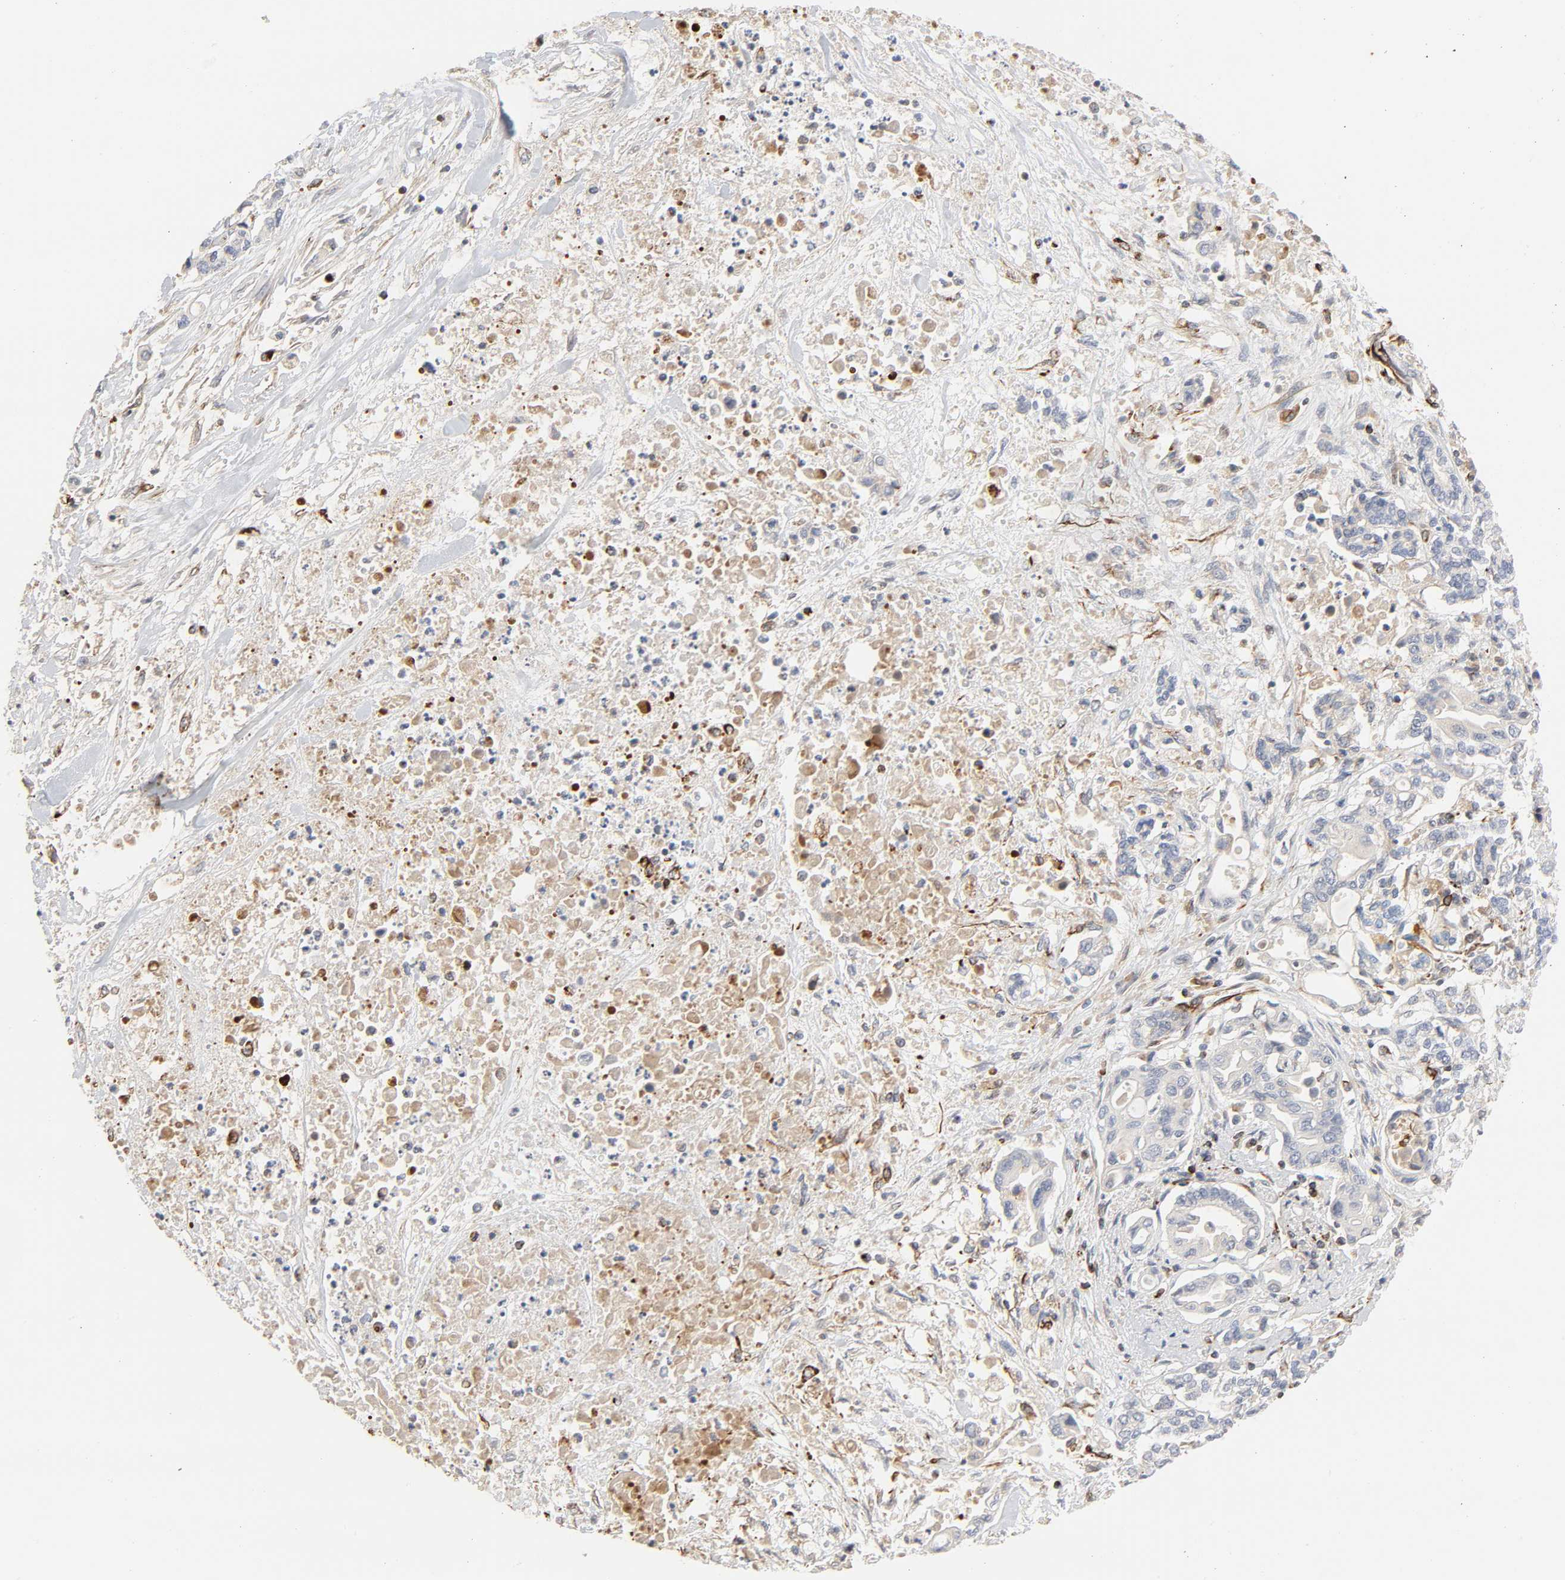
{"staining": {"intensity": "negative", "quantity": "none", "location": "none"}, "tissue": "pancreatic cancer", "cell_type": "Tumor cells", "image_type": "cancer", "snomed": [{"axis": "morphology", "description": "Adenocarcinoma, NOS"}, {"axis": "topography", "description": "Pancreas"}], "caption": "Immunohistochemistry of adenocarcinoma (pancreatic) demonstrates no staining in tumor cells.", "gene": "FAM118A", "patient": {"sex": "female", "age": 57}}